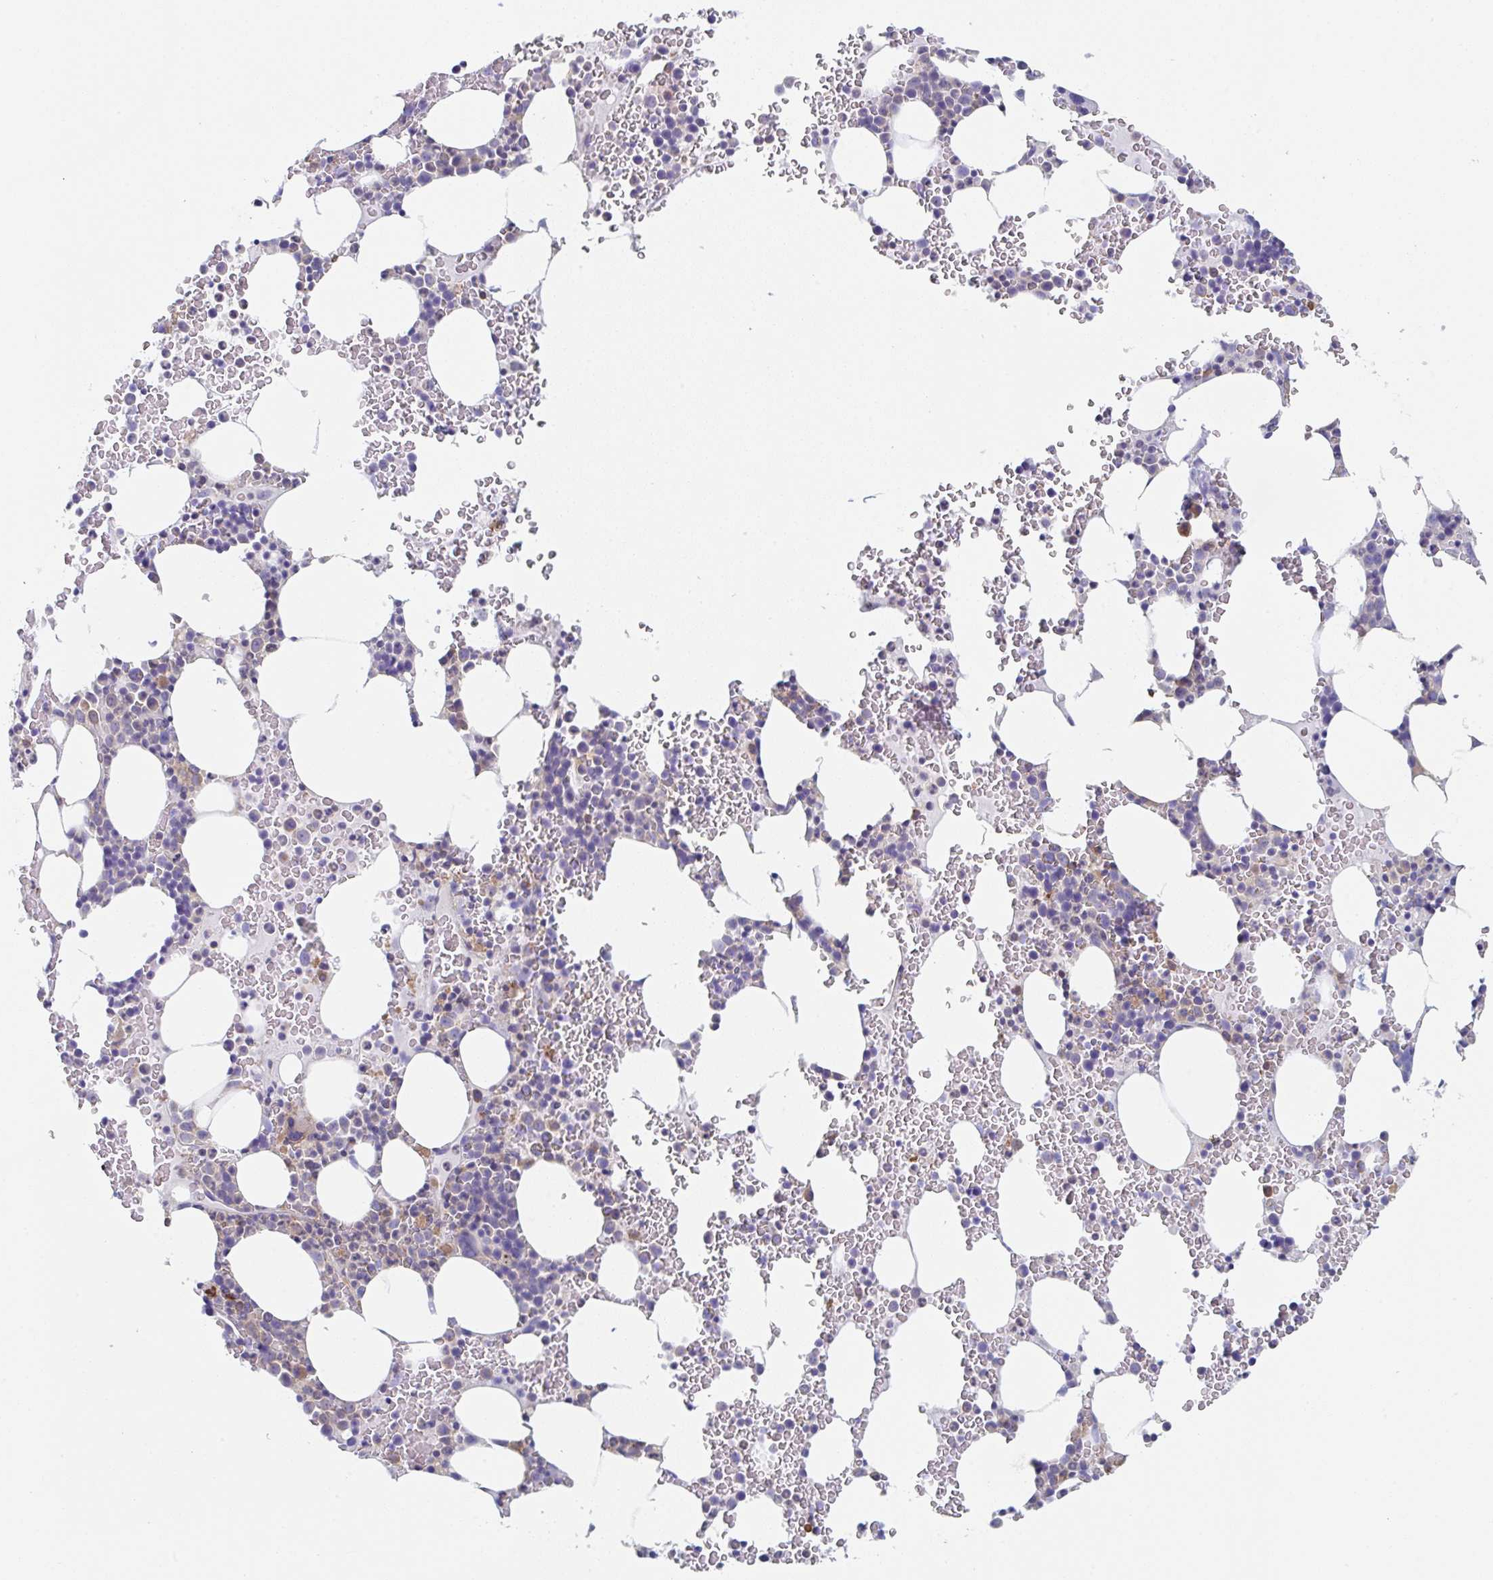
{"staining": {"intensity": "negative", "quantity": "none", "location": "none"}, "tissue": "bone marrow", "cell_type": "Hematopoietic cells", "image_type": "normal", "snomed": [{"axis": "morphology", "description": "Normal tissue, NOS"}, {"axis": "topography", "description": "Bone marrow"}], "caption": "Immunohistochemistry (IHC) micrograph of benign bone marrow: human bone marrow stained with DAB exhibits no significant protein staining in hematopoietic cells.", "gene": "AMPD2", "patient": {"sex": "female", "age": 62}}